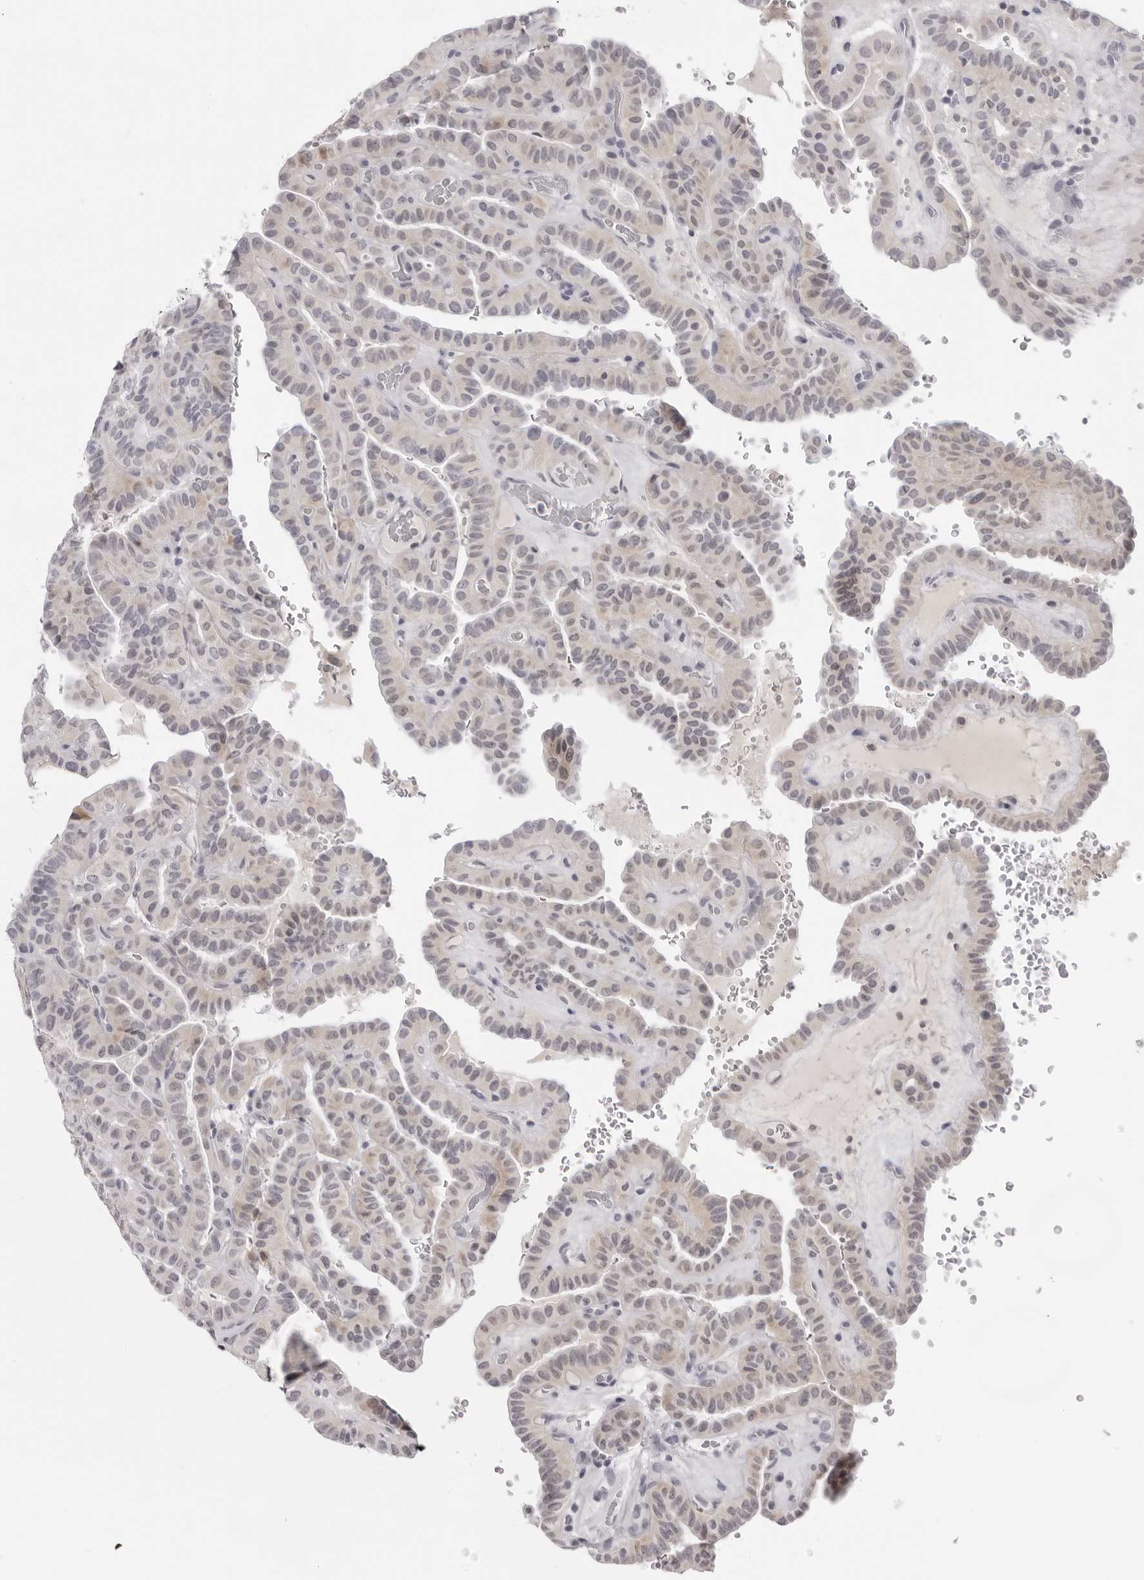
{"staining": {"intensity": "weak", "quantity": "<25%", "location": "cytoplasmic/membranous,nuclear"}, "tissue": "thyroid cancer", "cell_type": "Tumor cells", "image_type": "cancer", "snomed": [{"axis": "morphology", "description": "Papillary adenocarcinoma, NOS"}, {"axis": "topography", "description": "Thyroid gland"}], "caption": "Protein analysis of thyroid cancer (papillary adenocarcinoma) reveals no significant positivity in tumor cells.", "gene": "ACP6", "patient": {"sex": "male", "age": 77}}